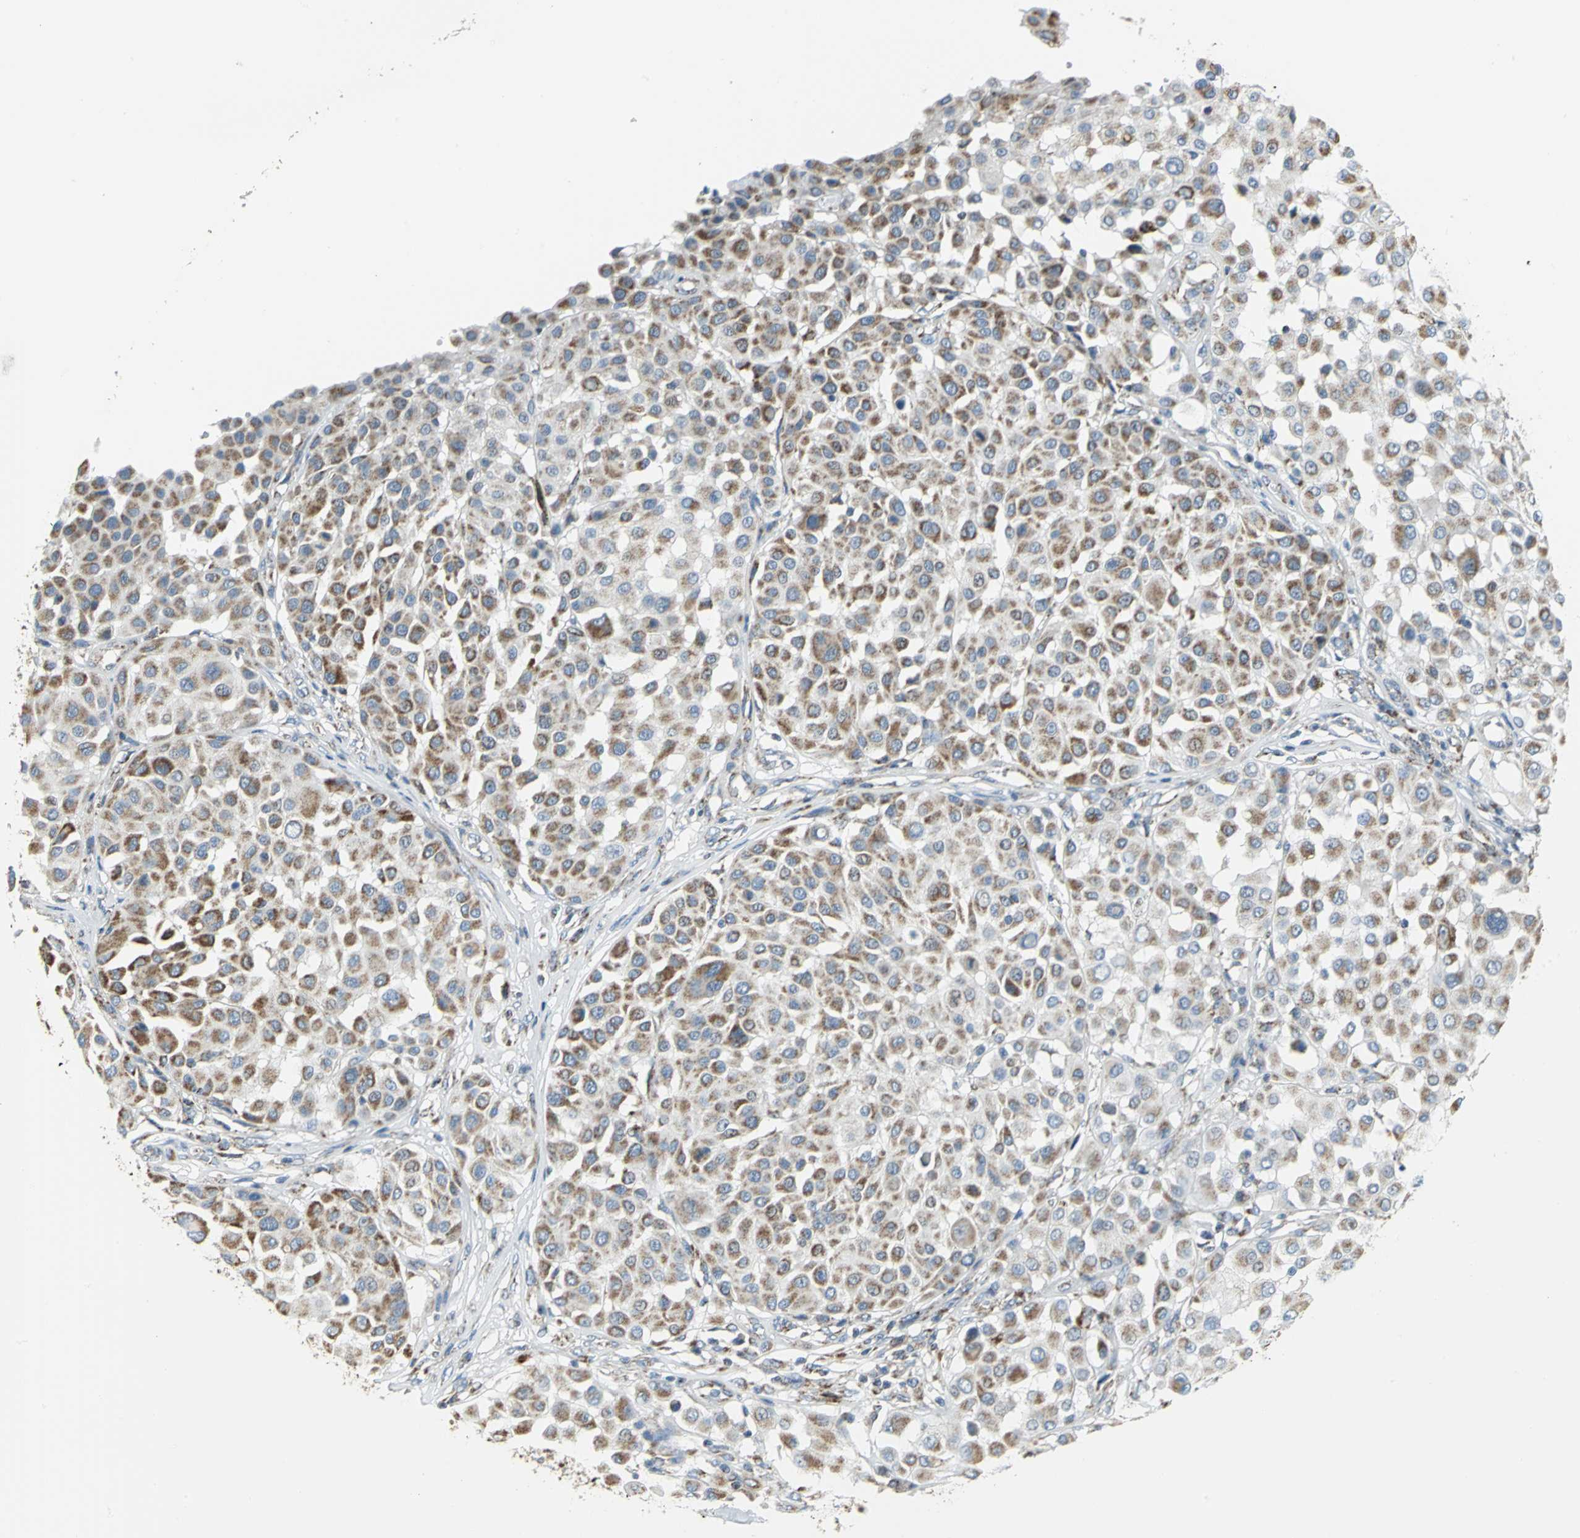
{"staining": {"intensity": "moderate", "quantity": "<25%", "location": "cytoplasmic/membranous"}, "tissue": "melanoma", "cell_type": "Tumor cells", "image_type": "cancer", "snomed": [{"axis": "morphology", "description": "Malignant melanoma, Metastatic site"}, {"axis": "topography", "description": "Soft tissue"}], "caption": "Human melanoma stained with a brown dye demonstrates moderate cytoplasmic/membranous positive positivity in about <25% of tumor cells.", "gene": "NTRK1", "patient": {"sex": "male", "age": 41}}